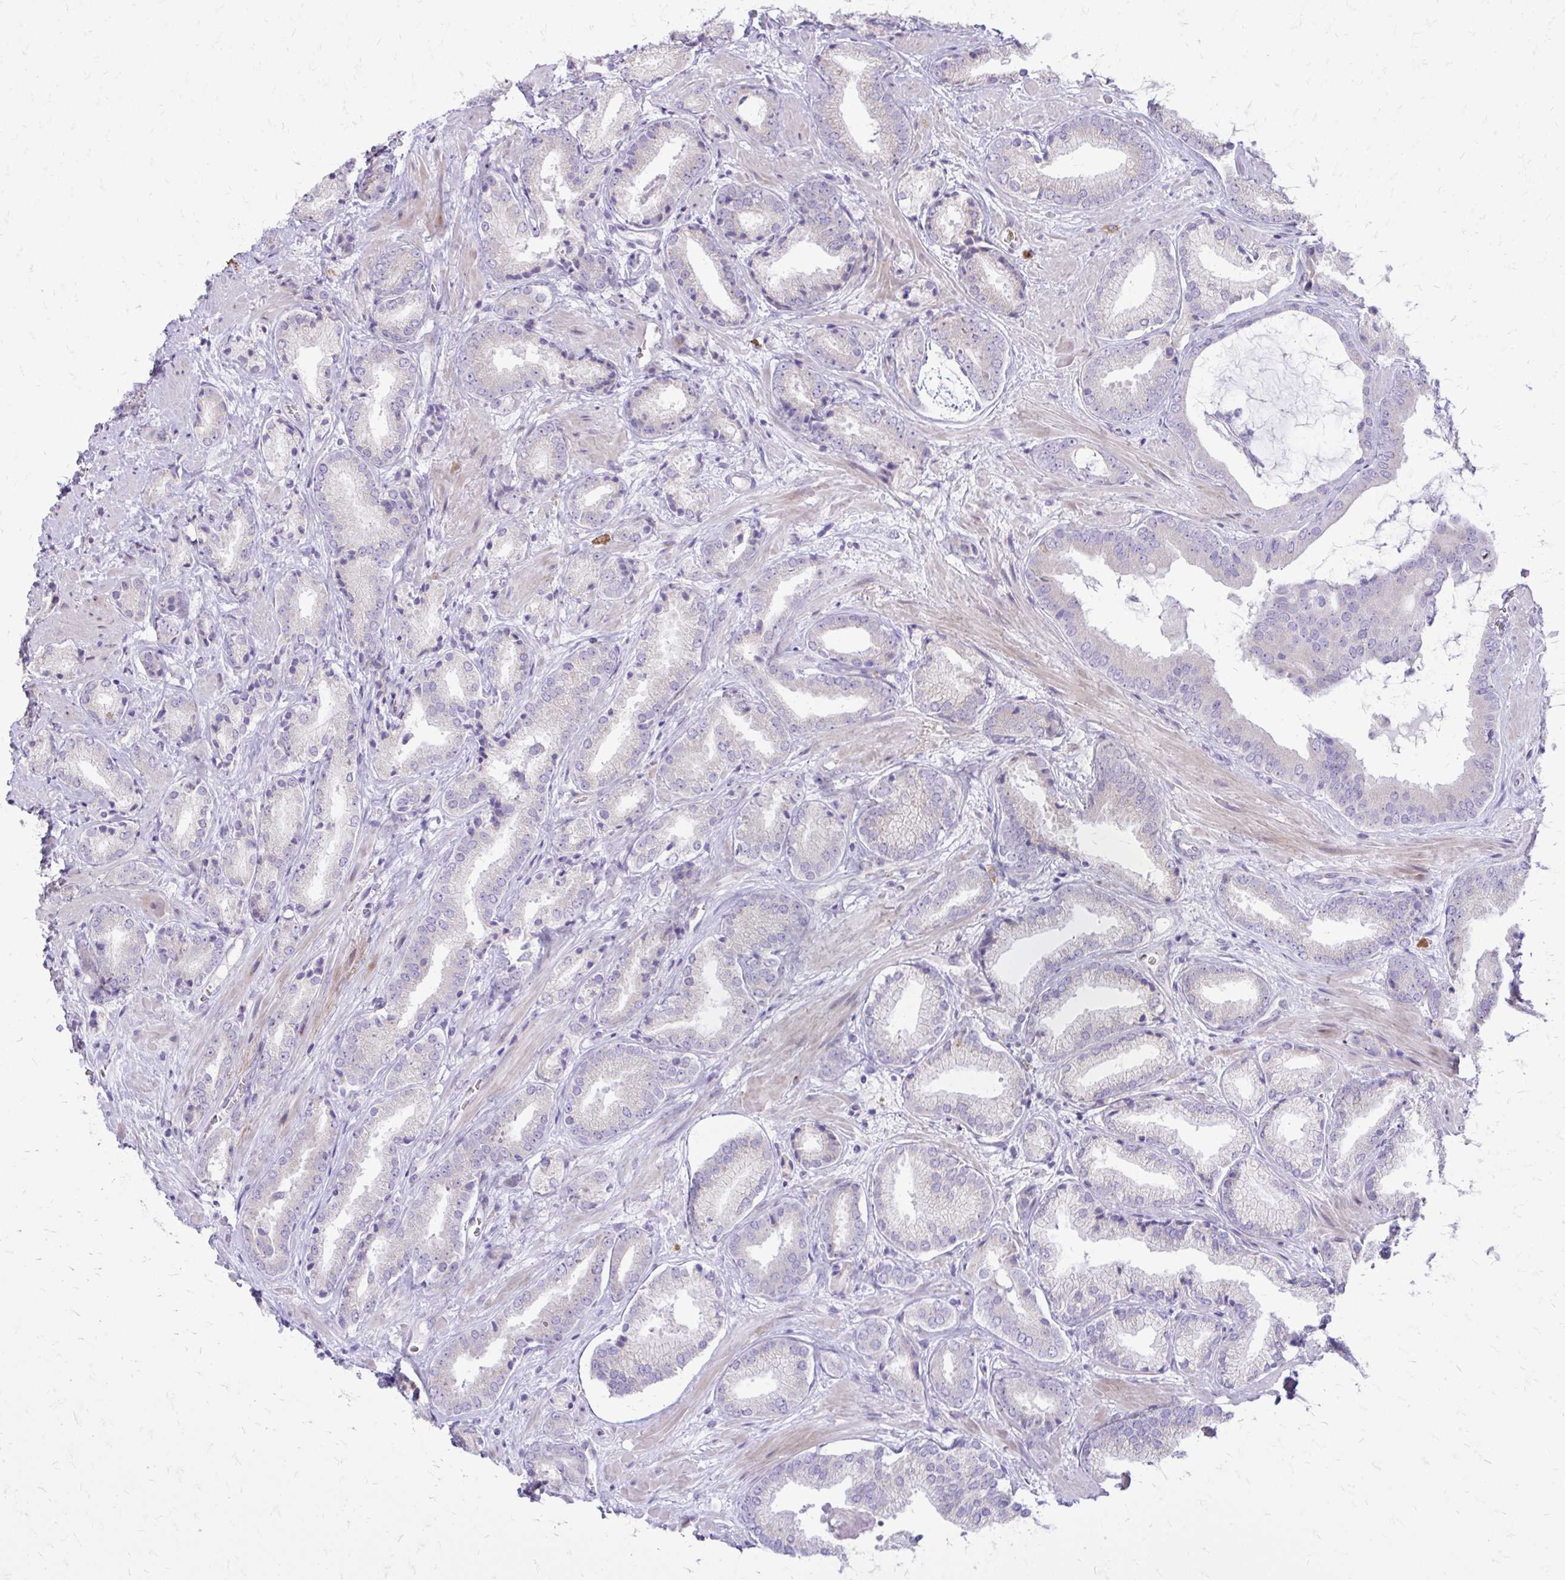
{"staining": {"intensity": "negative", "quantity": "none", "location": "none"}, "tissue": "prostate cancer", "cell_type": "Tumor cells", "image_type": "cancer", "snomed": [{"axis": "morphology", "description": "Adenocarcinoma, High grade"}, {"axis": "topography", "description": "Prostate"}], "caption": "The immunohistochemistry photomicrograph has no significant expression in tumor cells of prostate adenocarcinoma (high-grade) tissue.", "gene": "FUNDC2", "patient": {"sex": "male", "age": 56}}